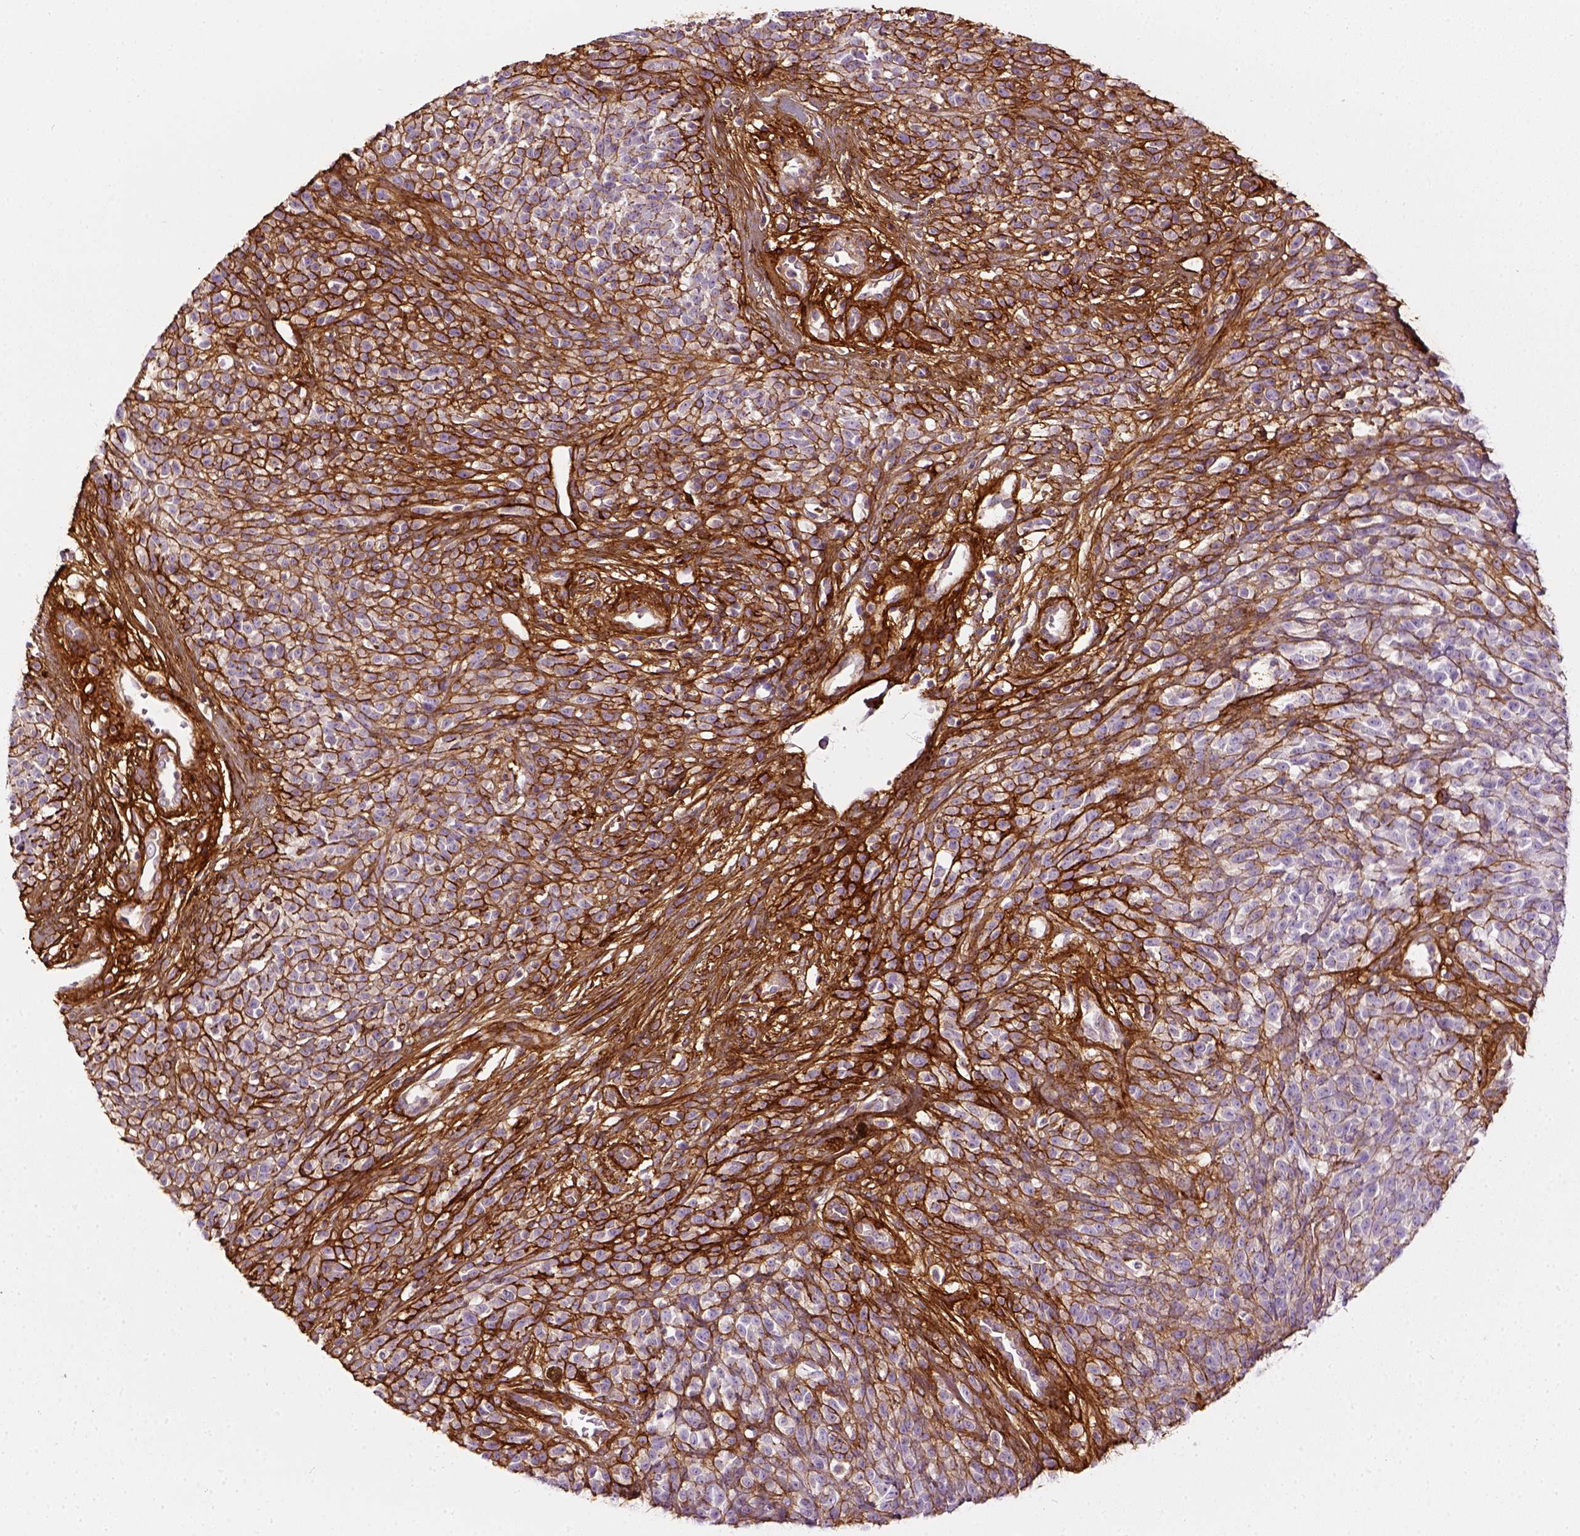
{"staining": {"intensity": "negative", "quantity": "none", "location": "none"}, "tissue": "melanoma", "cell_type": "Tumor cells", "image_type": "cancer", "snomed": [{"axis": "morphology", "description": "Malignant melanoma, NOS"}, {"axis": "topography", "description": "Skin"}, {"axis": "topography", "description": "Skin of trunk"}], "caption": "Melanoma was stained to show a protein in brown. There is no significant staining in tumor cells.", "gene": "COL6A2", "patient": {"sex": "male", "age": 74}}